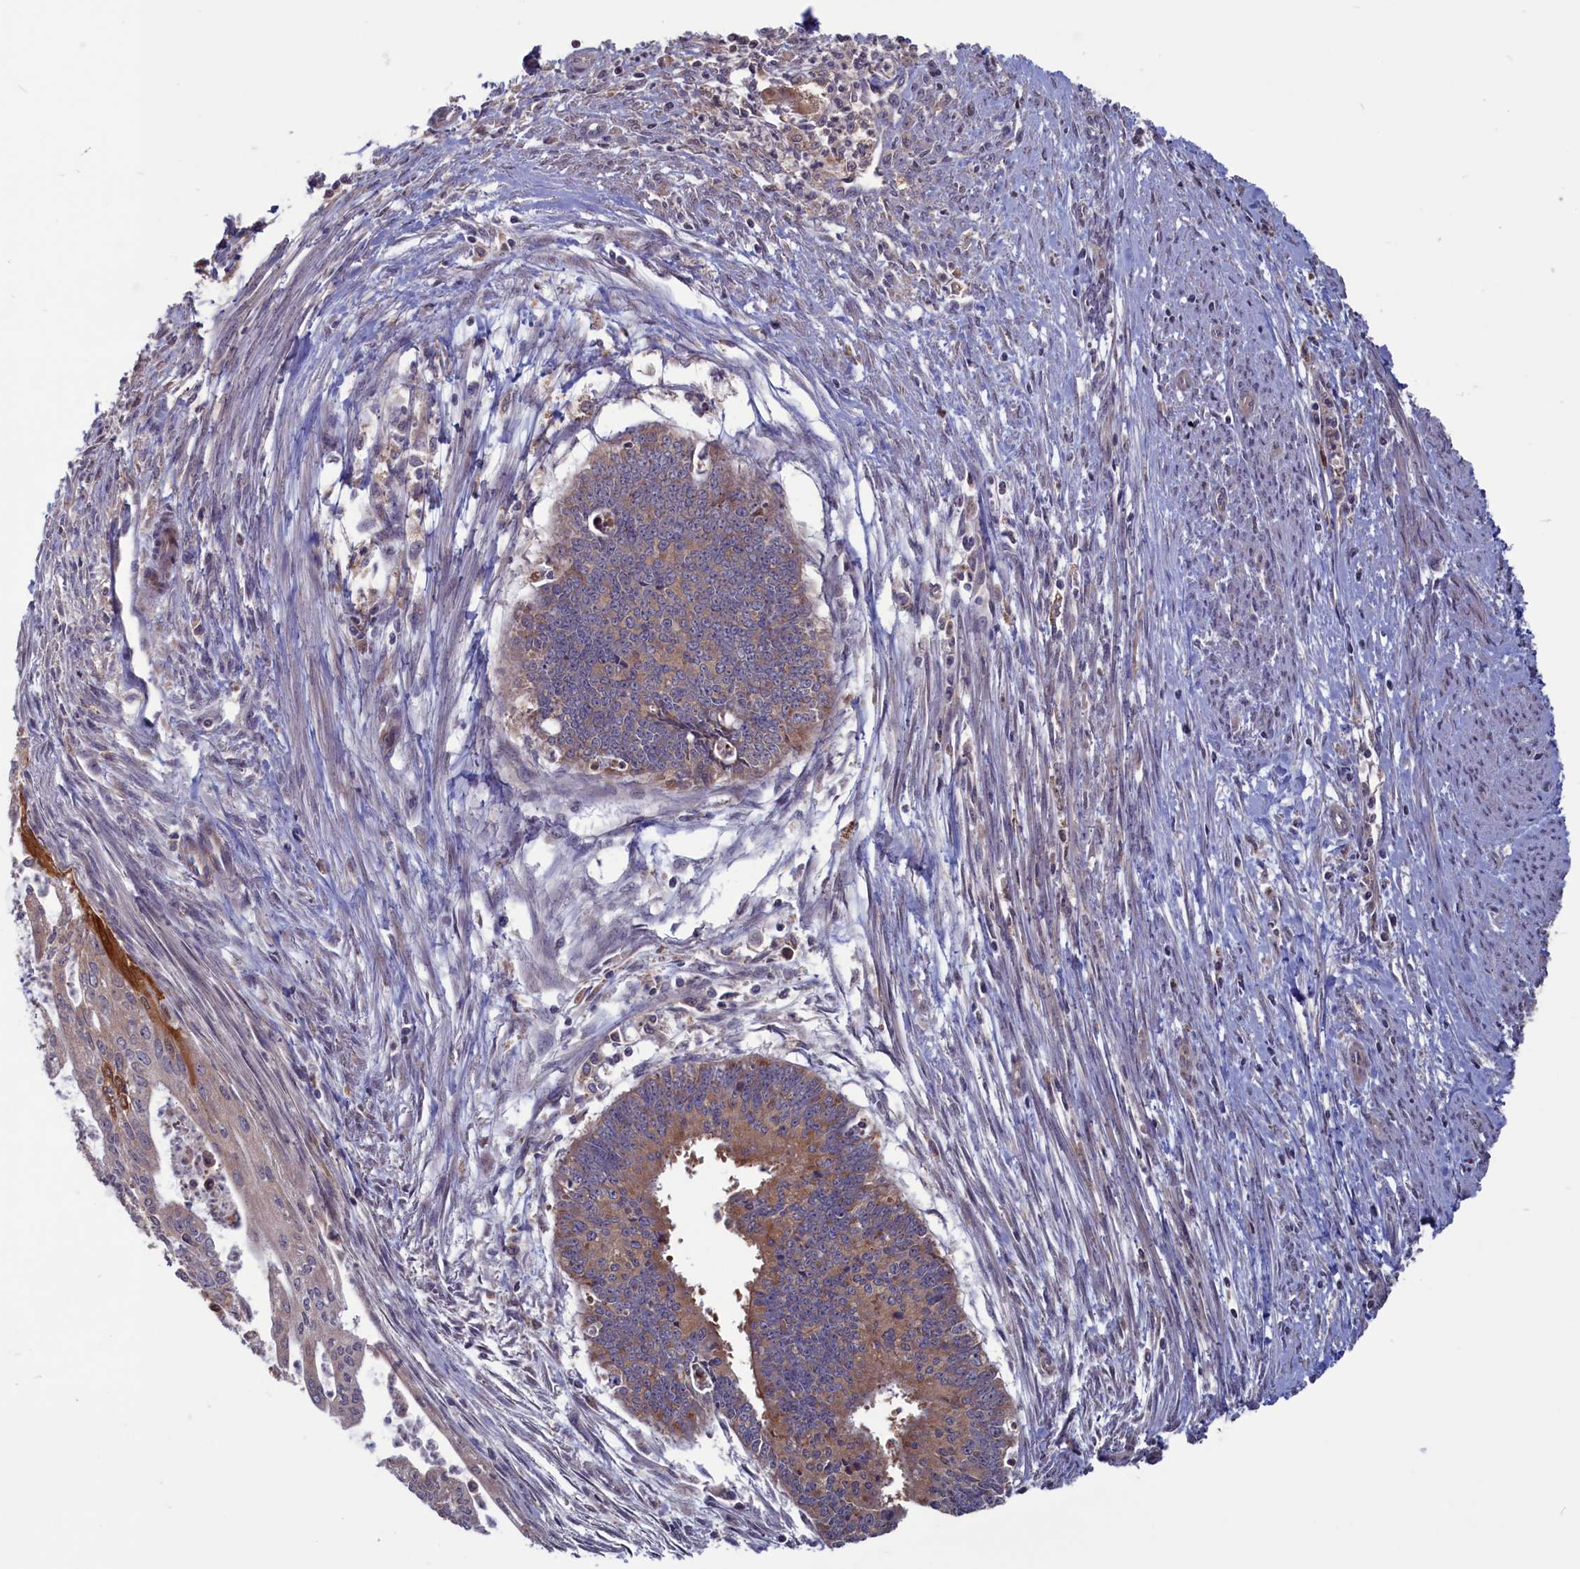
{"staining": {"intensity": "moderate", "quantity": "25%-75%", "location": "cytoplasmic/membranous"}, "tissue": "endometrial cancer", "cell_type": "Tumor cells", "image_type": "cancer", "snomed": [{"axis": "morphology", "description": "Adenocarcinoma, NOS"}, {"axis": "topography", "description": "Endometrium"}], "caption": "DAB (3,3'-diaminobenzidine) immunohistochemical staining of endometrial adenocarcinoma demonstrates moderate cytoplasmic/membranous protein positivity in about 25%-75% of tumor cells.", "gene": "CACTIN", "patient": {"sex": "female", "age": 73}}